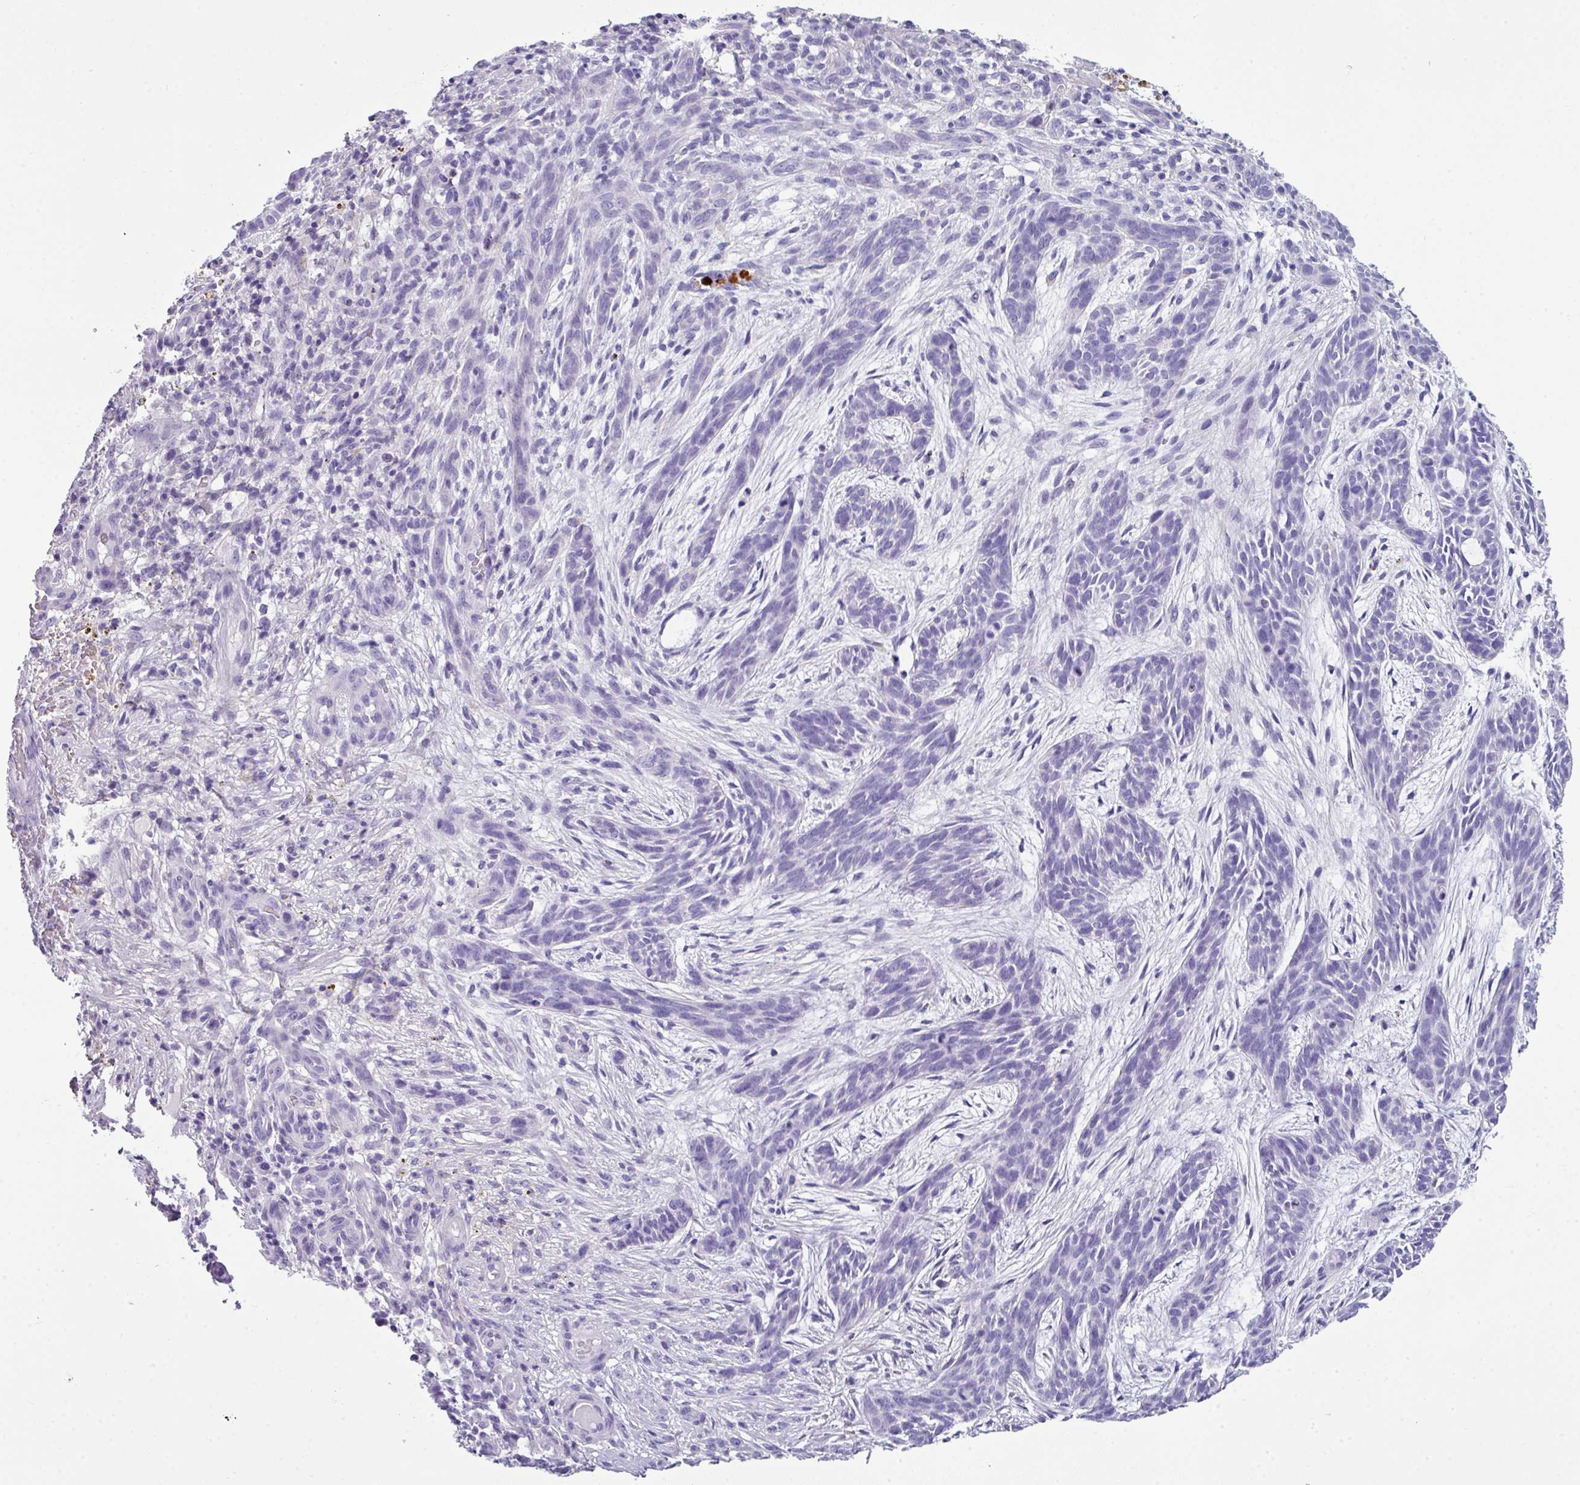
{"staining": {"intensity": "negative", "quantity": "none", "location": "none"}, "tissue": "skin cancer", "cell_type": "Tumor cells", "image_type": "cancer", "snomed": [{"axis": "morphology", "description": "Basal cell carcinoma"}, {"axis": "topography", "description": "Skin"}], "caption": "DAB (3,3'-diaminobenzidine) immunohistochemical staining of human skin cancer (basal cell carcinoma) shows no significant expression in tumor cells. Brightfield microscopy of immunohistochemistry (IHC) stained with DAB (brown) and hematoxylin (blue), captured at high magnification.", "gene": "ZNF568", "patient": {"sex": "male", "age": 89}}